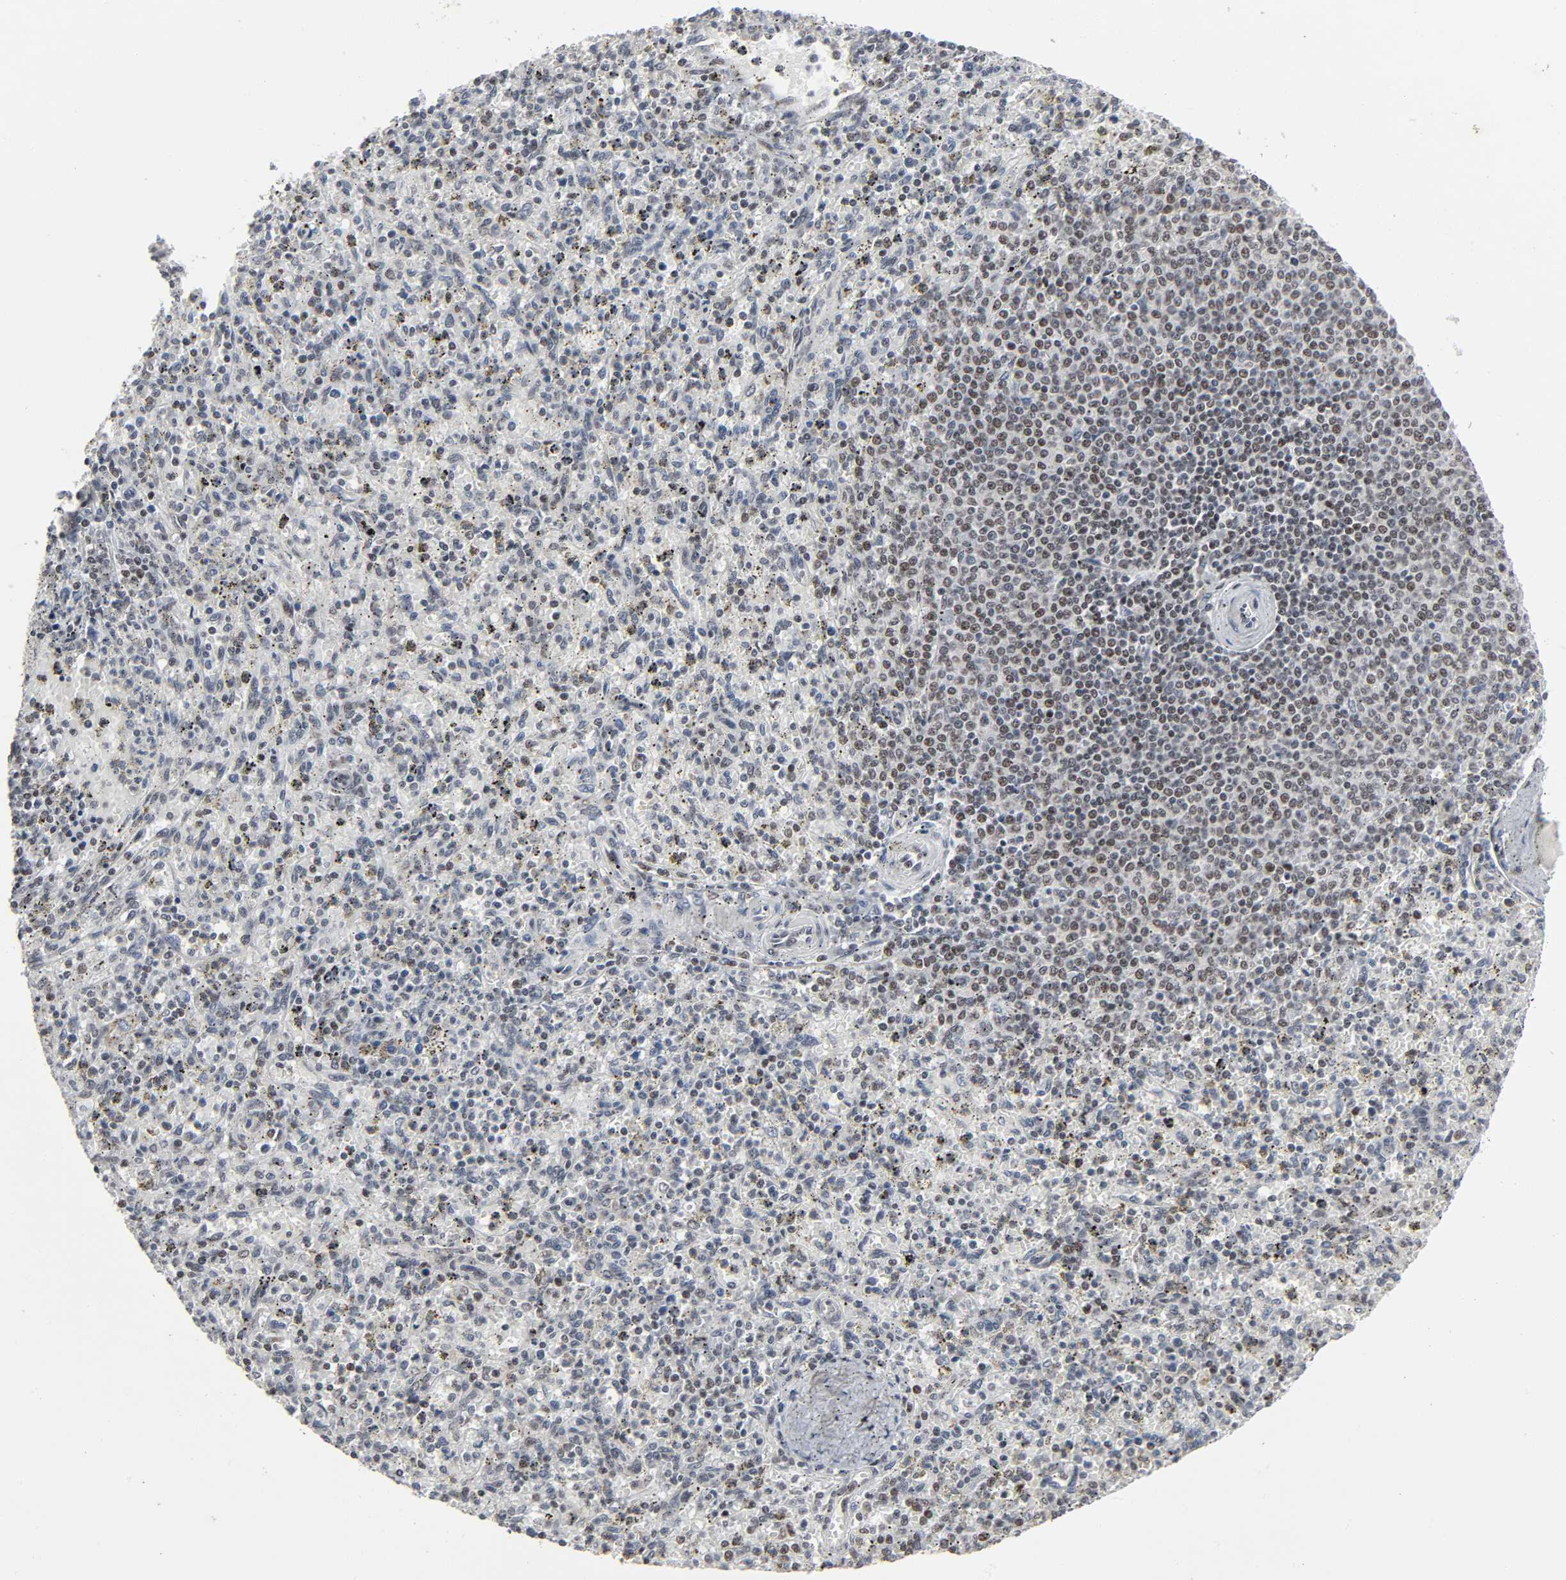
{"staining": {"intensity": "negative", "quantity": "none", "location": "none"}, "tissue": "spleen", "cell_type": "Cells in red pulp", "image_type": "normal", "snomed": [{"axis": "morphology", "description": "Normal tissue, NOS"}, {"axis": "topography", "description": "Spleen"}], "caption": "A high-resolution micrograph shows IHC staining of normal spleen, which shows no significant staining in cells in red pulp.", "gene": "MUC1", "patient": {"sex": "male", "age": 72}}